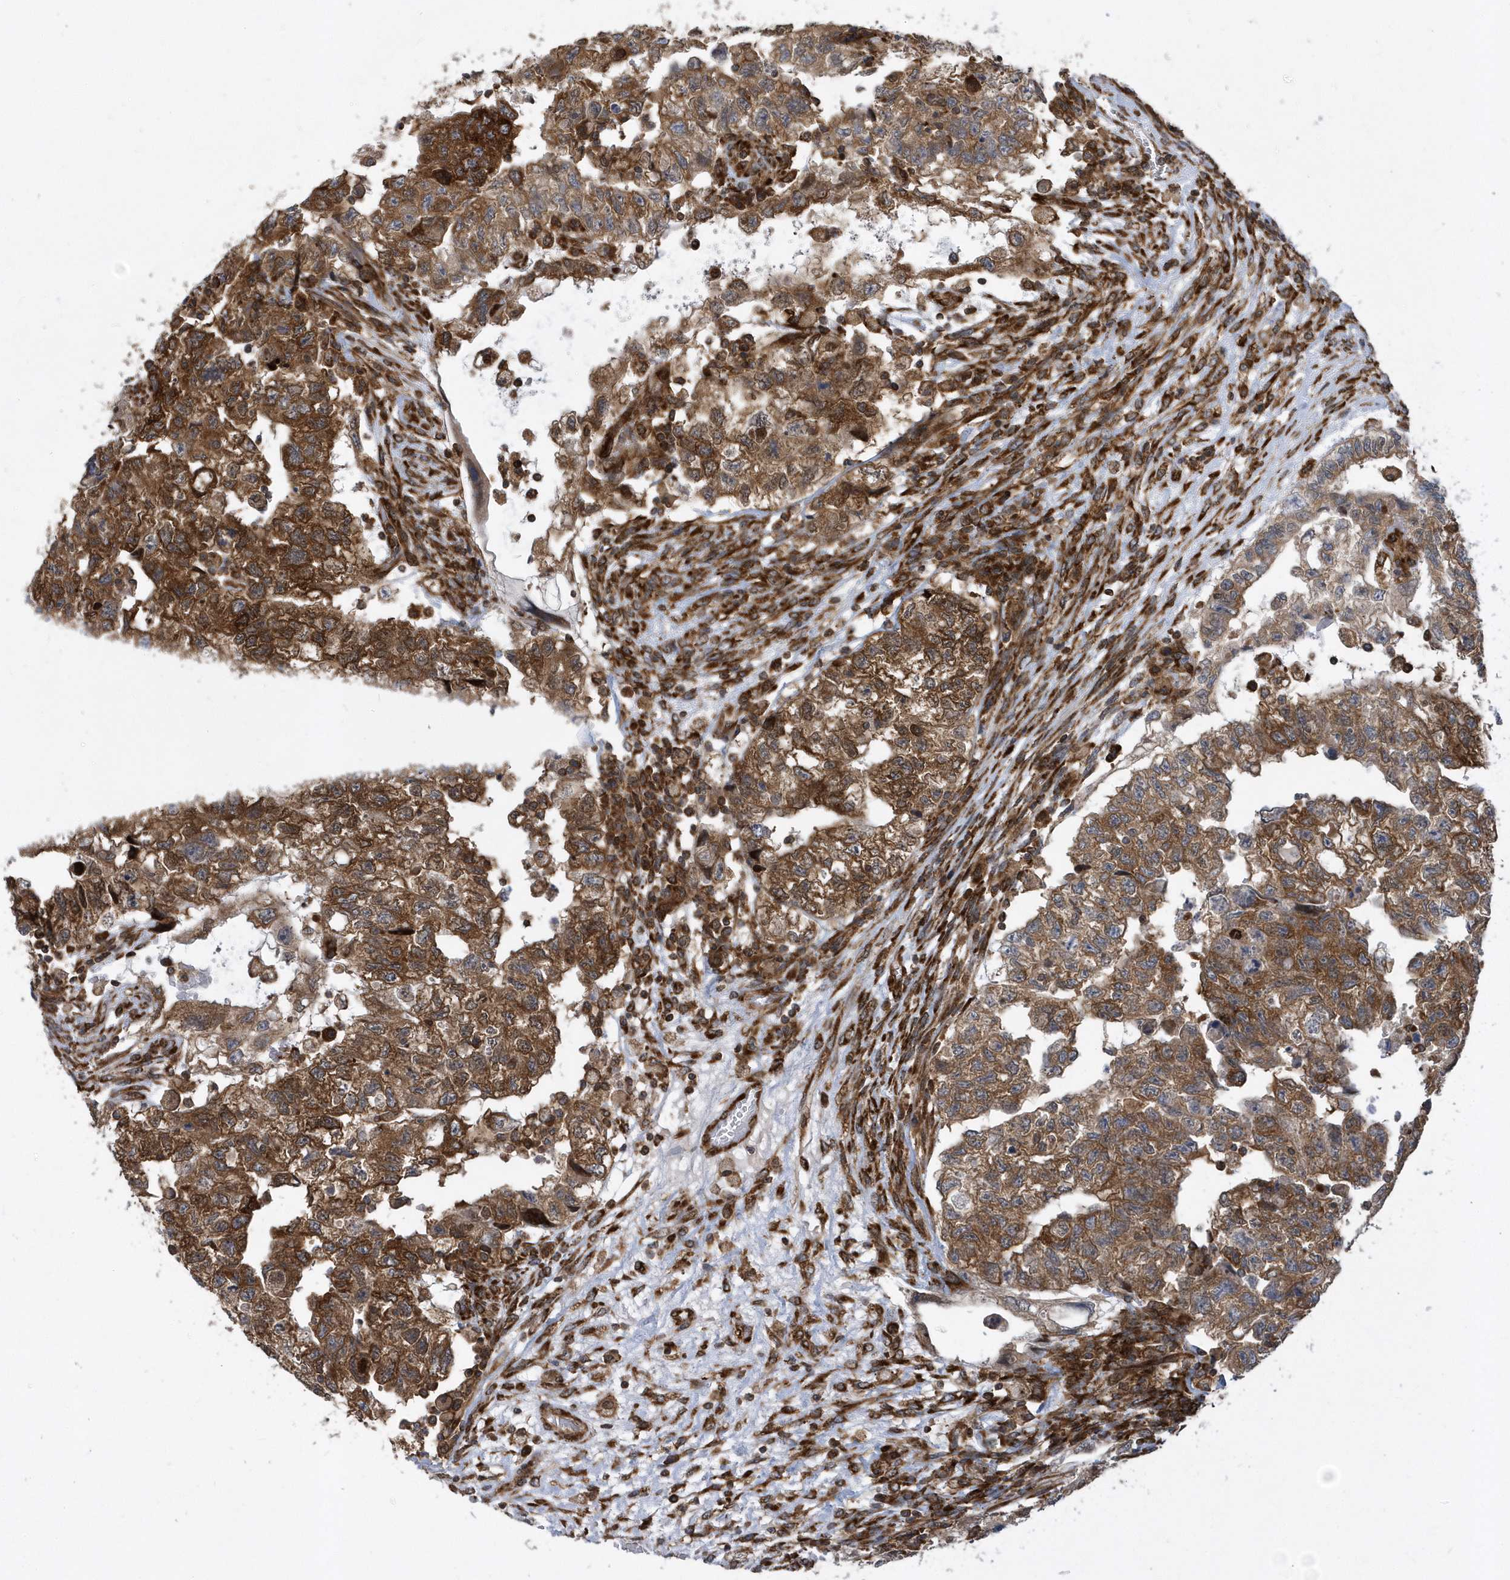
{"staining": {"intensity": "moderate", "quantity": ">75%", "location": "cytoplasmic/membranous"}, "tissue": "testis cancer", "cell_type": "Tumor cells", "image_type": "cancer", "snomed": [{"axis": "morphology", "description": "Carcinoma, Embryonal, NOS"}, {"axis": "topography", "description": "Testis"}], "caption": "Moderate cytoplasmic/membranous expression for a protein is identified in about >75% of tumor cells of embryonal carcinoma (testis) using immunohistochemistry.", "gene": "PHF1", "patient": {"sex": "male", "age": 36}}